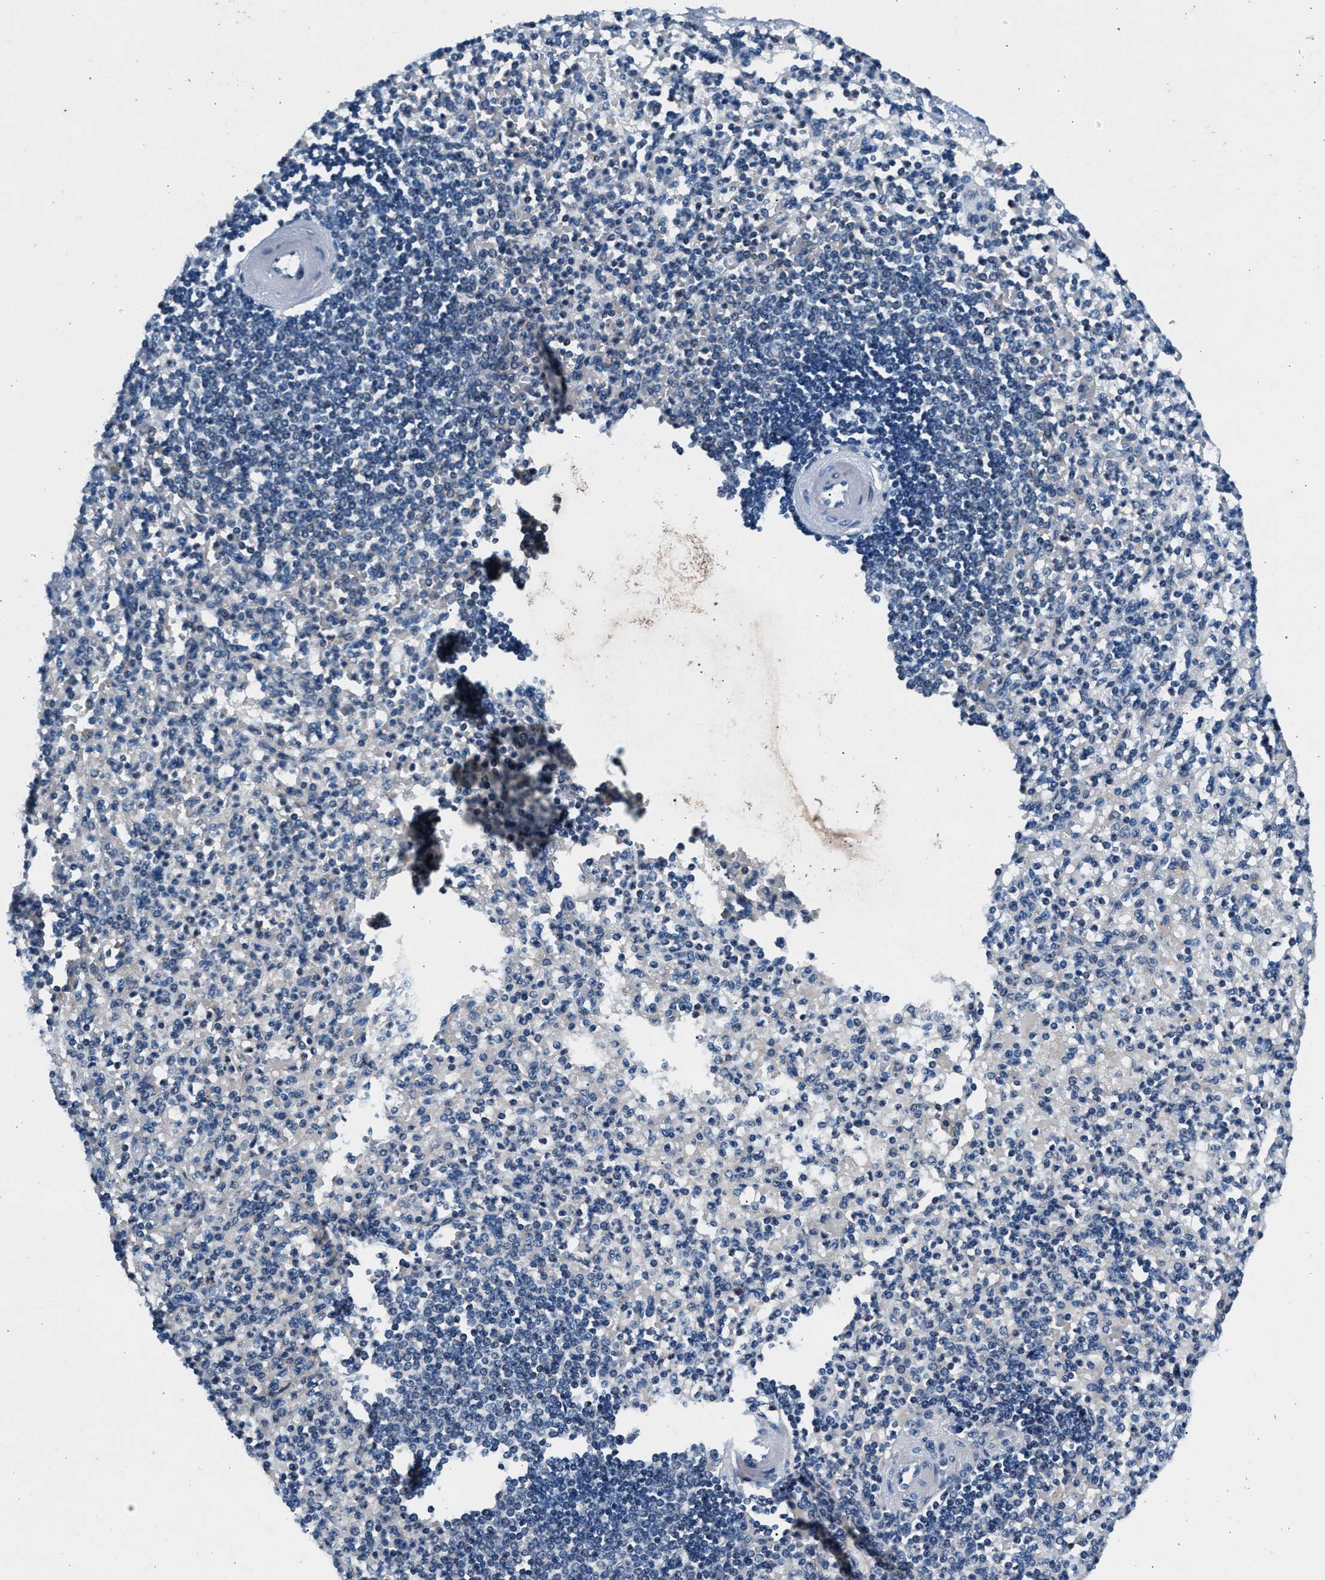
{"staining": {"intensity": "negative", "quantity": "none", "location": "none"}, "tissue": "spleen", "cell_type": "Cells in red pulp", "image_type": "normal", "snomed": [{"axis": "morphology", "description": "Normal tissue, NOS"}, {"axis": "topography", "description": "Spleen"}], "caption": "Immunohistochemistry (IHC) micrograph of benign spleen: human spleen stained with DAB exhibits no significant protein staining in cells in red pulp.", "gene": "DENND6B", "patient": {"sex": "female", "age": 74}}